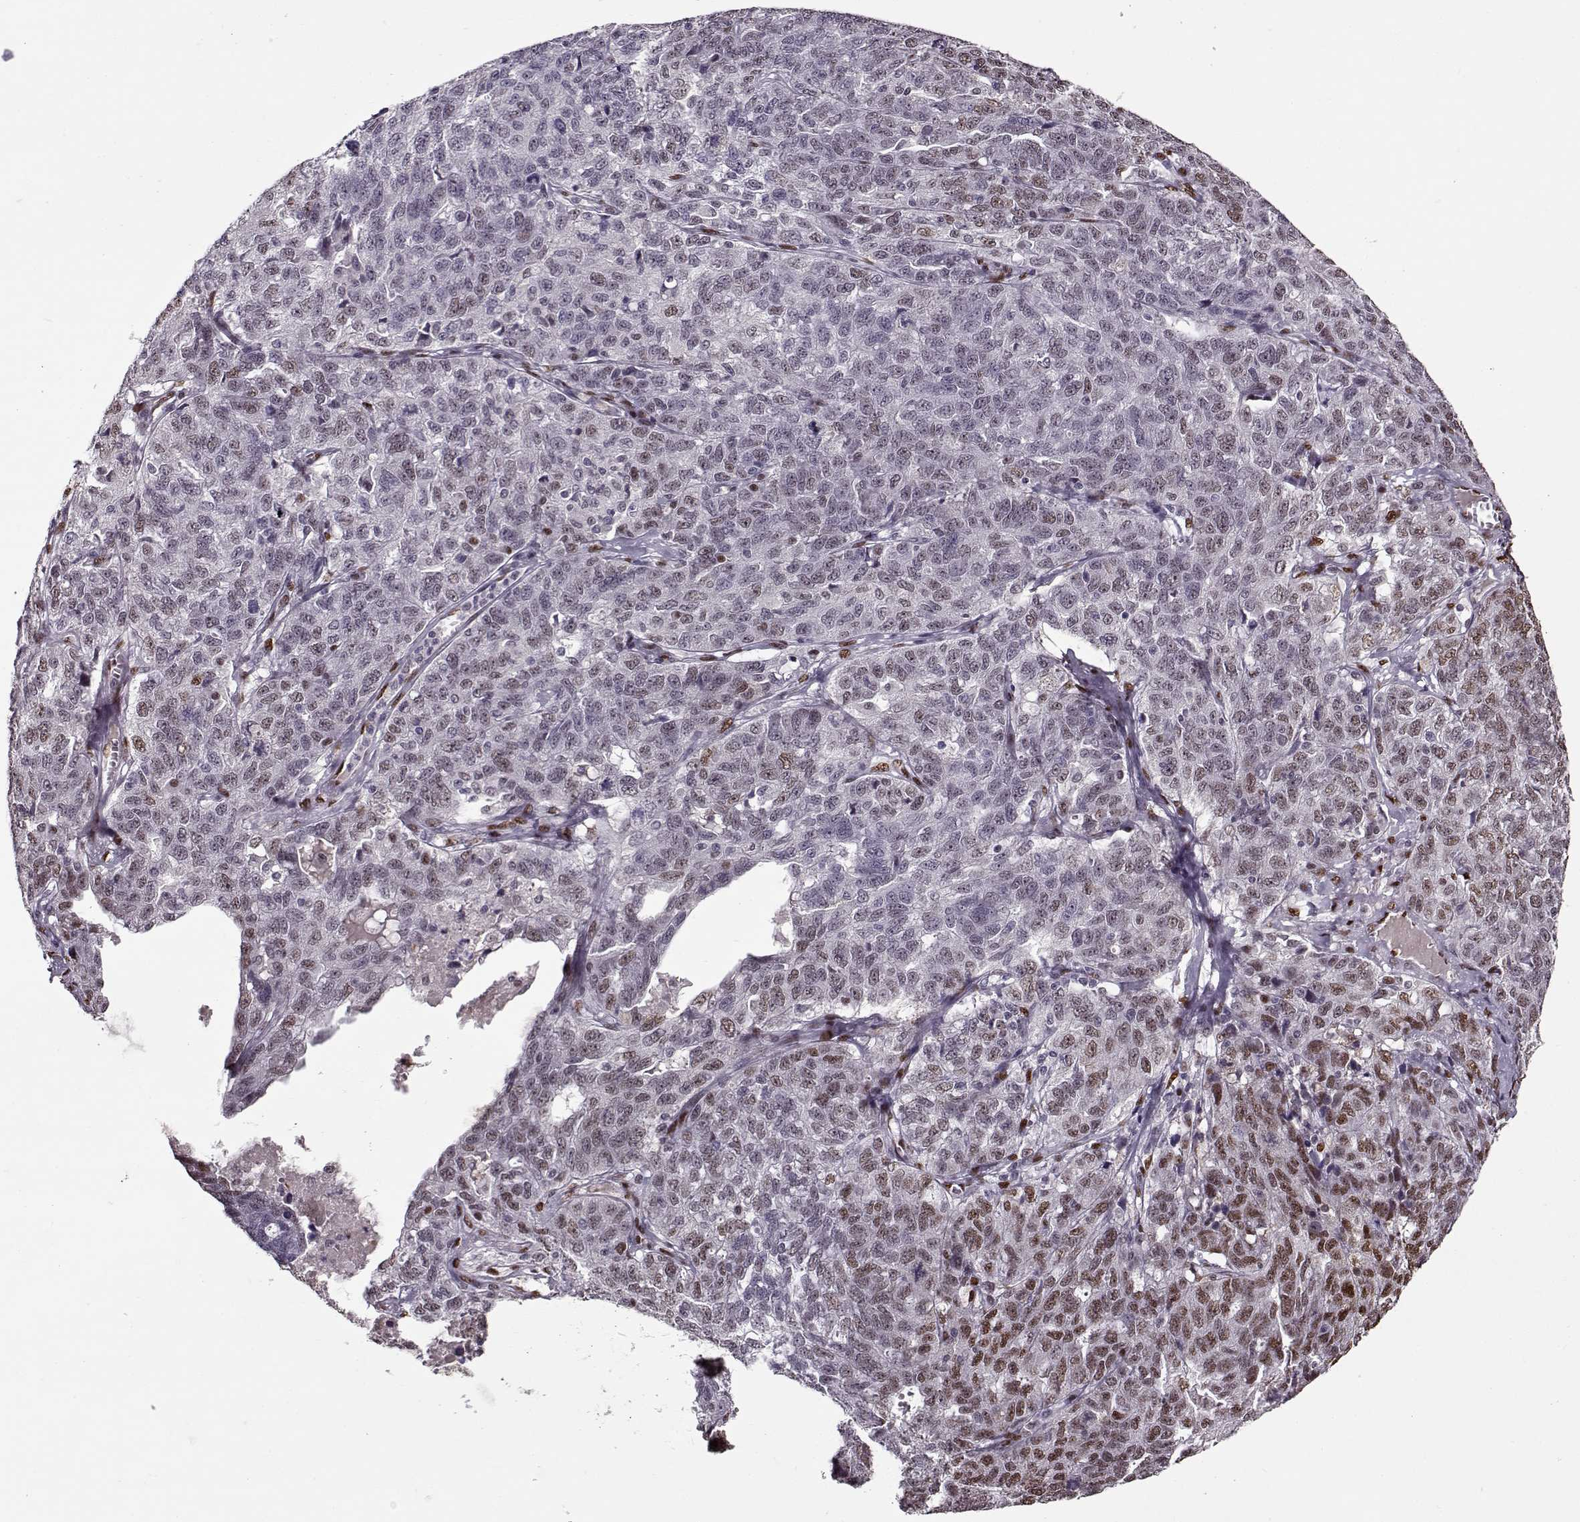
{"staining": {"intensity": "moderate", "quantity": "25%-75%", "location": "nuclear"}, "tissue": "ovarian cancer", "cell_type": "Tumor cells", "image_type": "cancer", "snomed": [{"axis": "morphology", "description": "Cystadenocarcinoma, serous, NOS"}, {"axis": "topography", "description": "Ovary"}], "caption": "The histopathology image reveals staining of serous cystadenocarcinoma (ovarian), revealing moderate nuclear protein expression (brown color) within tumor cells.", "gene": "PRMT8", "patient": {"sex": "female", "age": 71}}